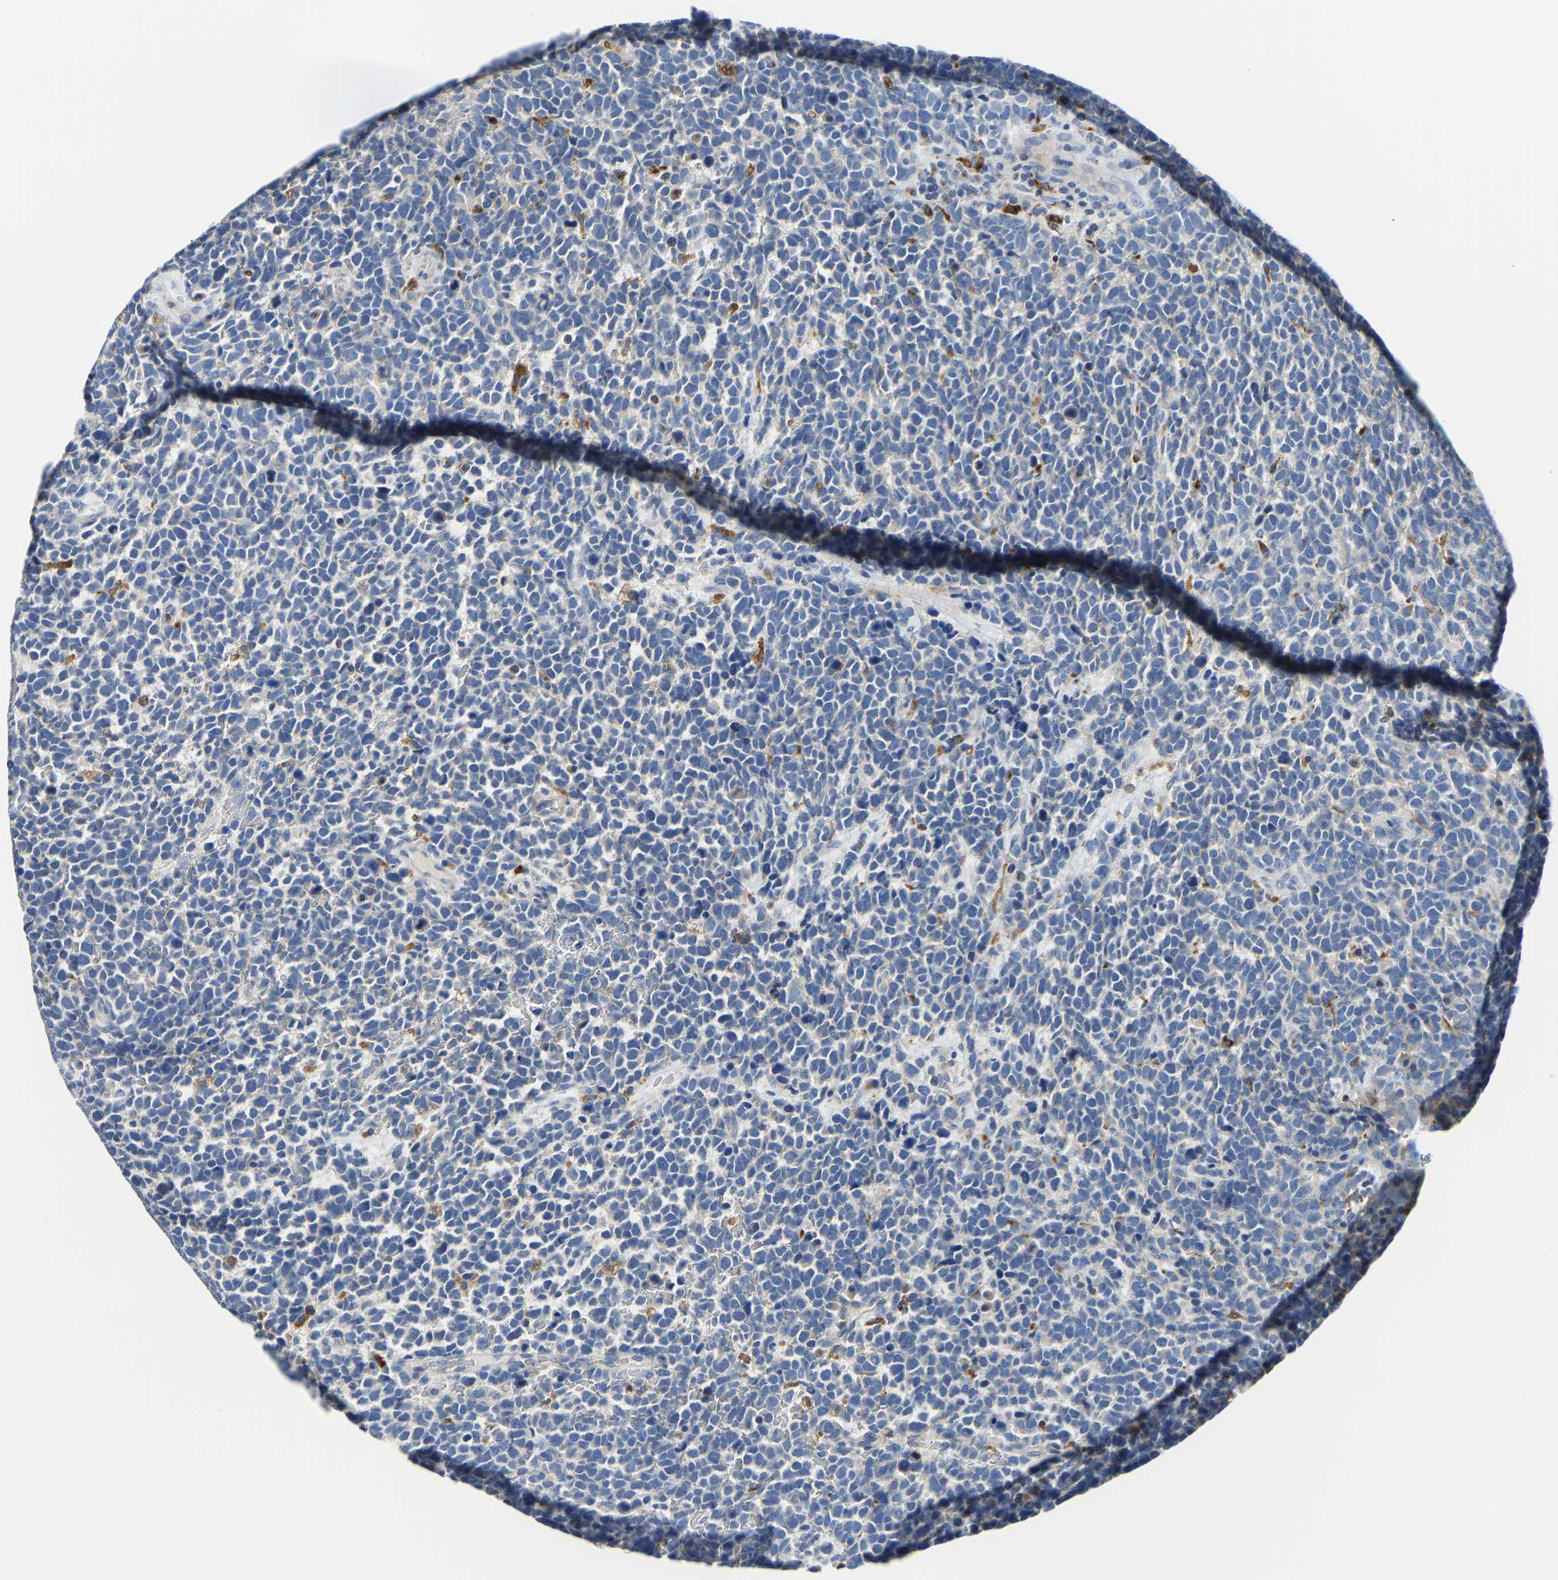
{"staining": {"intensity": "negative", "quantity": "none", "location": "none"}, "tissue": "urothelial cancer", "cell_type": "Tumor cells", "image_type": "cancer", "snomed": [{"axis": "morphology", "description": "Urothelial carcinoma, High grade"}, {"axis": "topography", "description": "Urinary bladder"}], "caption": "This is a micrograph of immunohistochemistry (IHC) staining of urothelial cancer, which shows no staining in tumor cells.", "gene": "ATP6V1E1", "patient": {"sex": "female", "age": 82}}